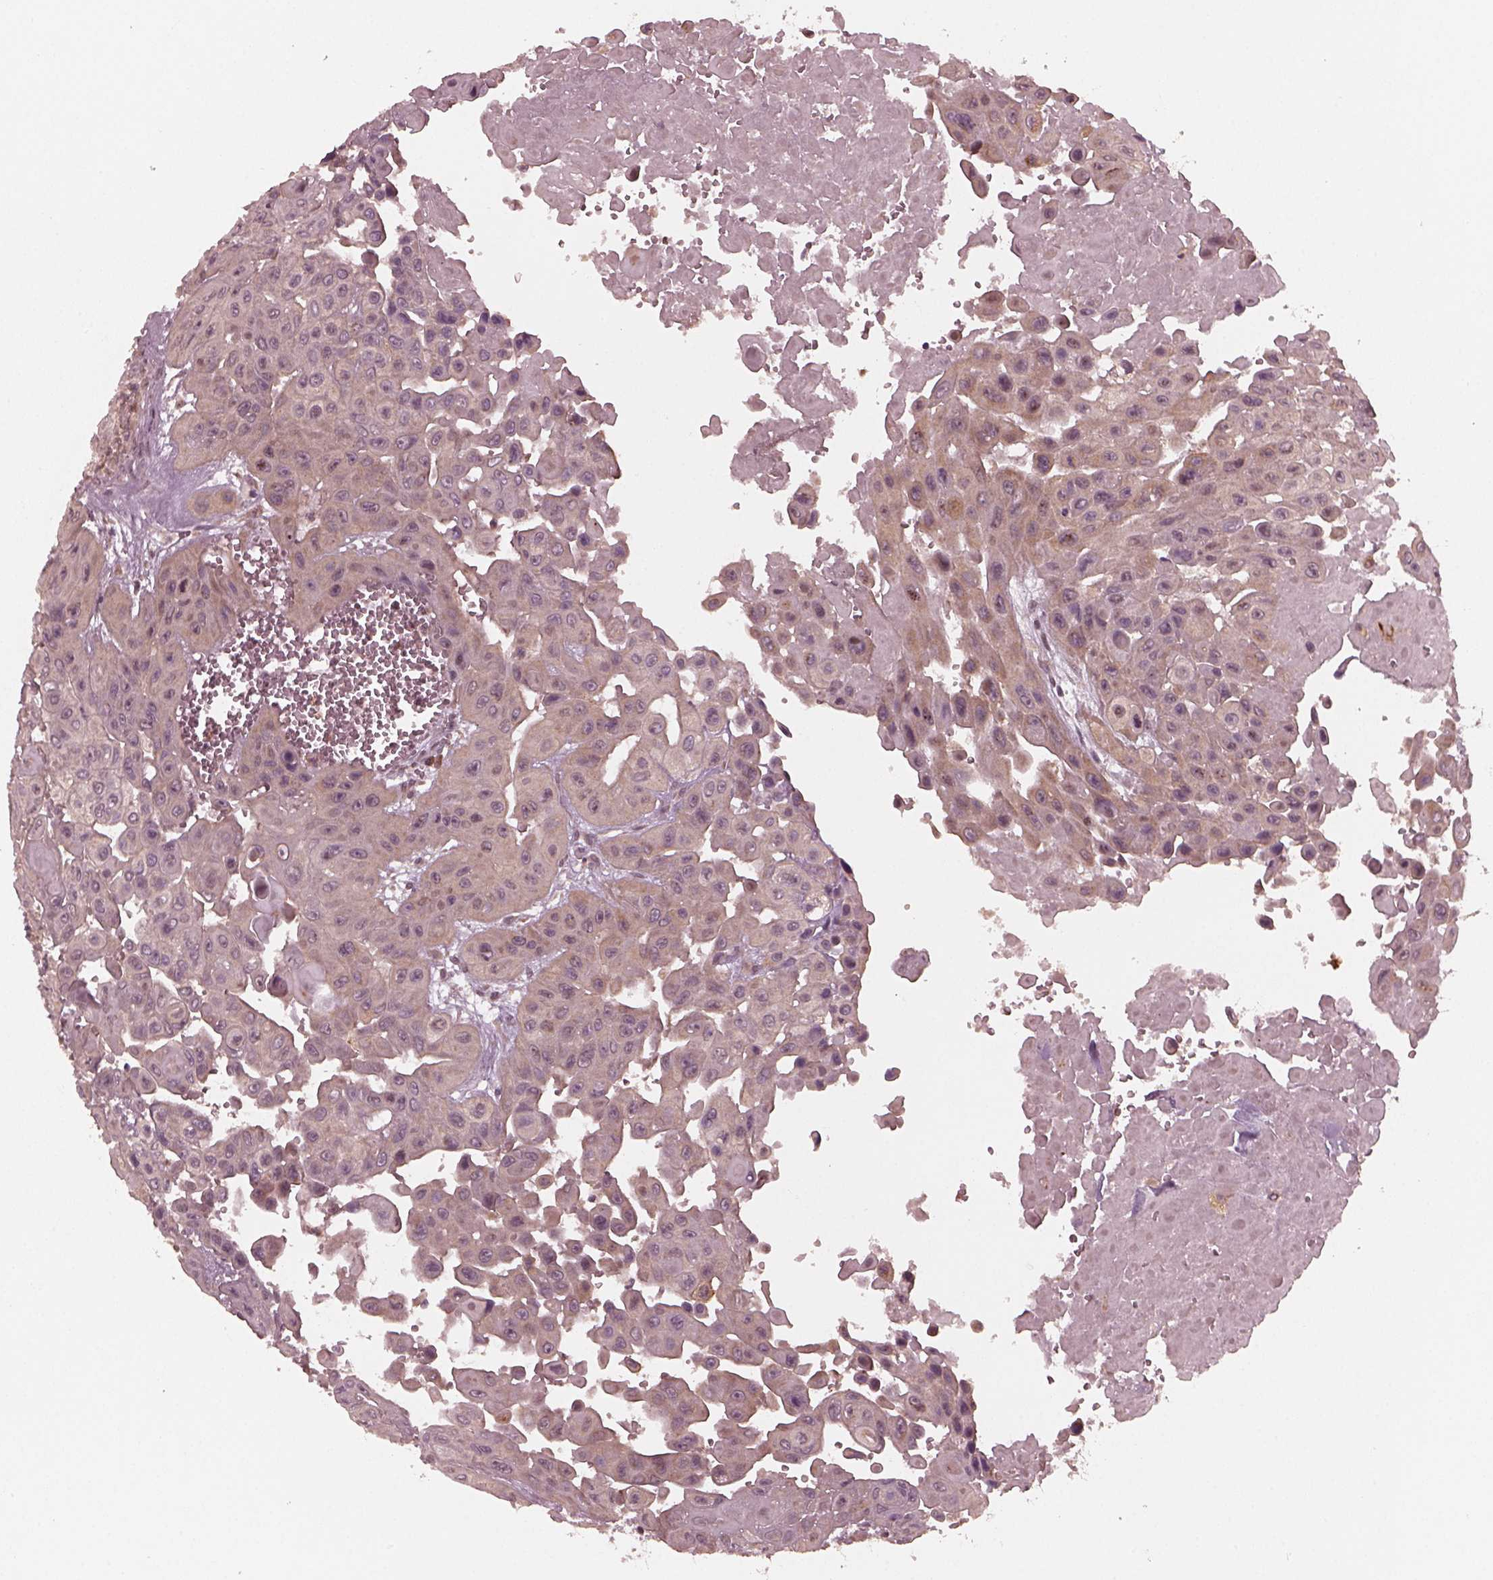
{"staining": {"intensity": "weak", "quantity": "25%-75%", "location": "cytoplasmic/membranous"}, "tissue": "head and neck cancer", "cell_type": "Tumor cells", "image_type": "cancer", "snomed": [{"axis": "morphology", "description": "Adenocarcinoma, NOS"}, {"axis": "topography", "description": "Head-Neck"}], "caption": "Tumor cells demonstrate low levels of weak cytoplasmic/membranous expression in about 25%-75% of cells in human head and neck adenocarcinoma.", "gene": "FAF2", "patient": {"sex": "male", "age": 73}}